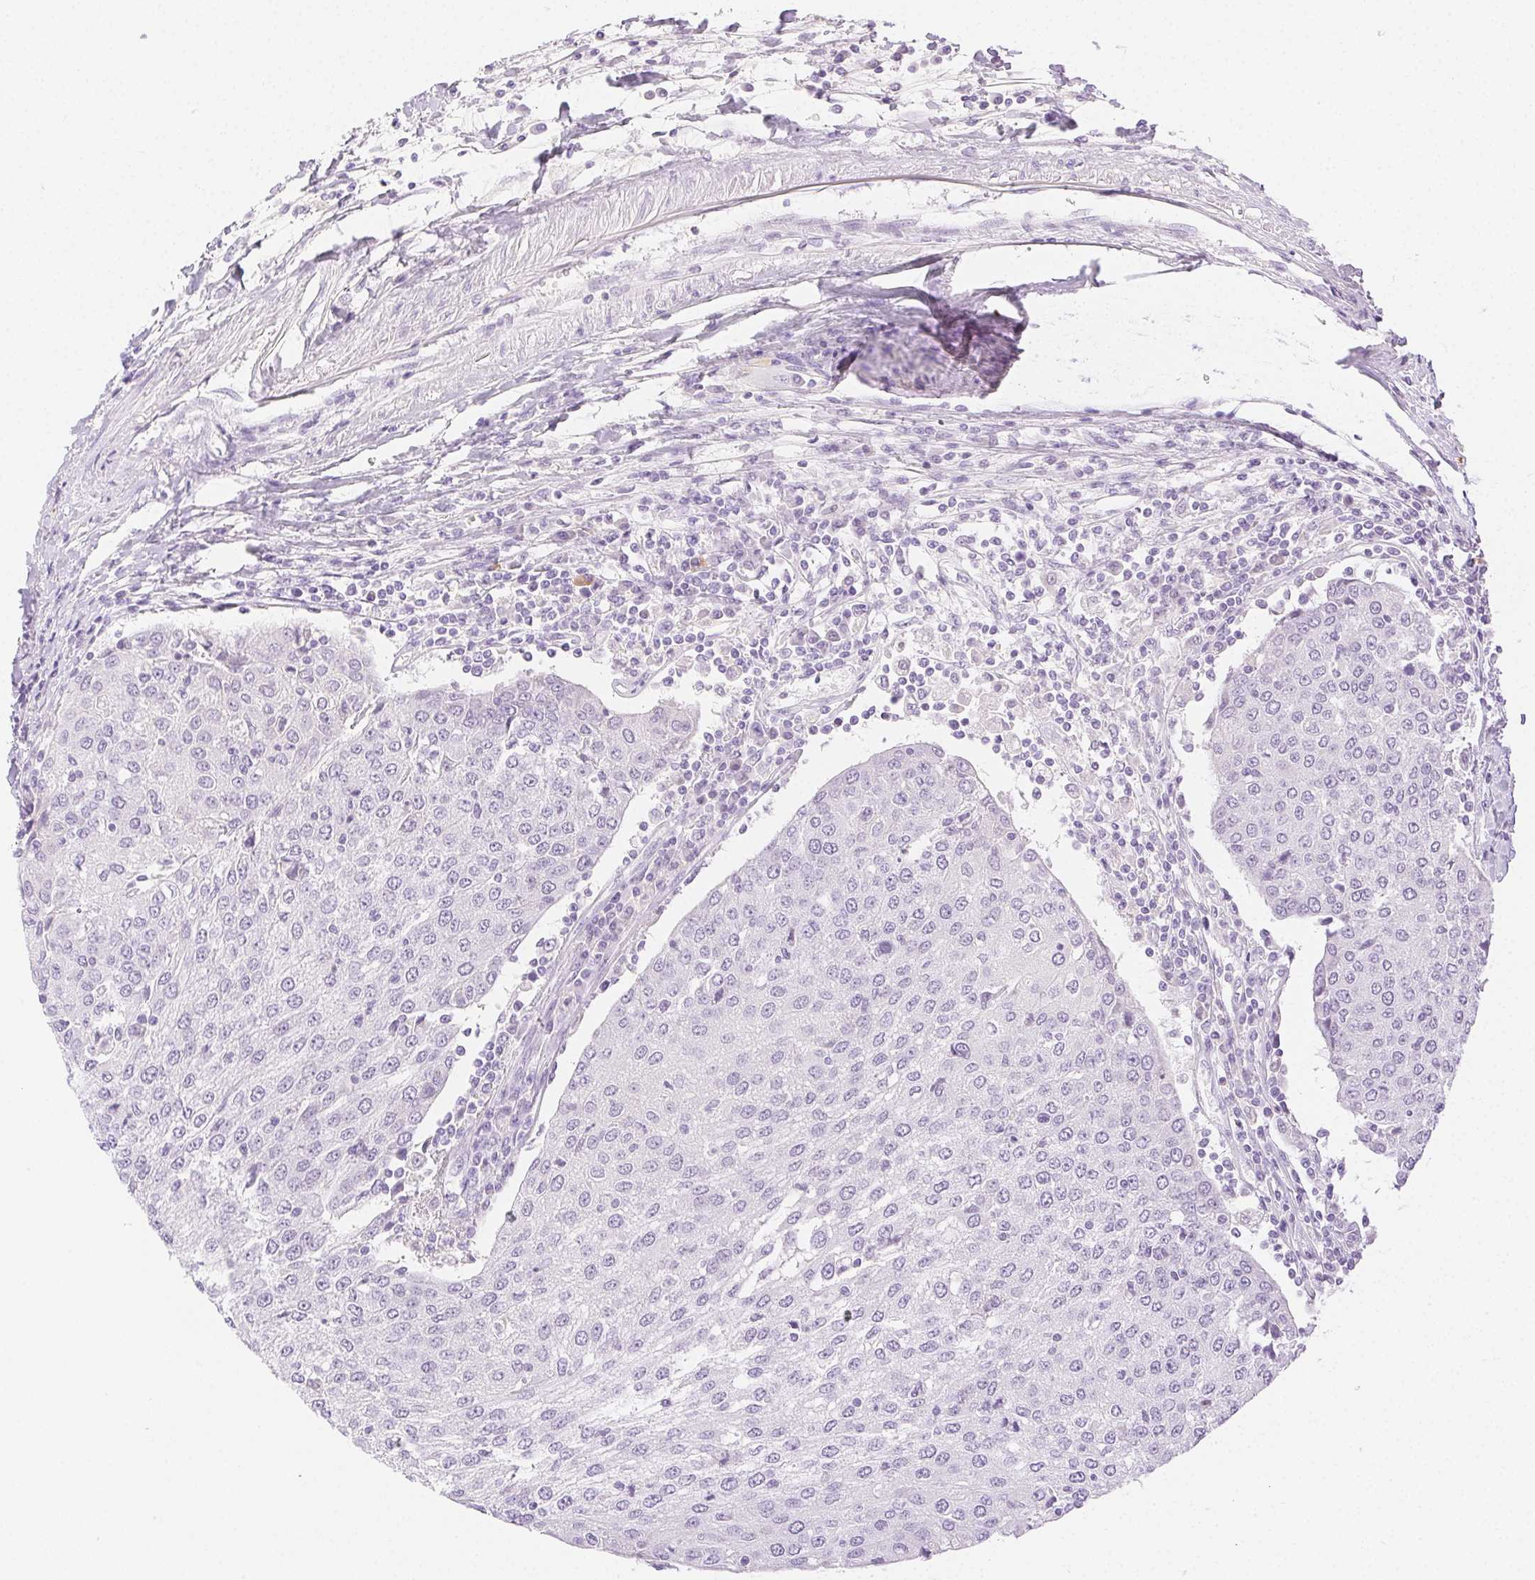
{"staining": {"intensity": "negative", "quantity": "none", "location": "none"}, "tissue": "urothelial cancer", "cell_type": "Tumor cells", "image_type": "cancer", "snomed": [{"axis": "morphology", "description": "Urothelial carcinoma, High grade"}, {"axis": "topography", "description": "Urinary bladder"}], "caption": "High power microscopy photomicrograph of an IHC photomicrograph of urothelial cancer, revealing no significant positivity in tumor cells. (DAB (3,3'-diaminobenzidine) immunohistochemistry visualized using brightfield microscopy, high magnification).", "gene": "SPACA4", "patient": {"sex": "female", "age": 85}}